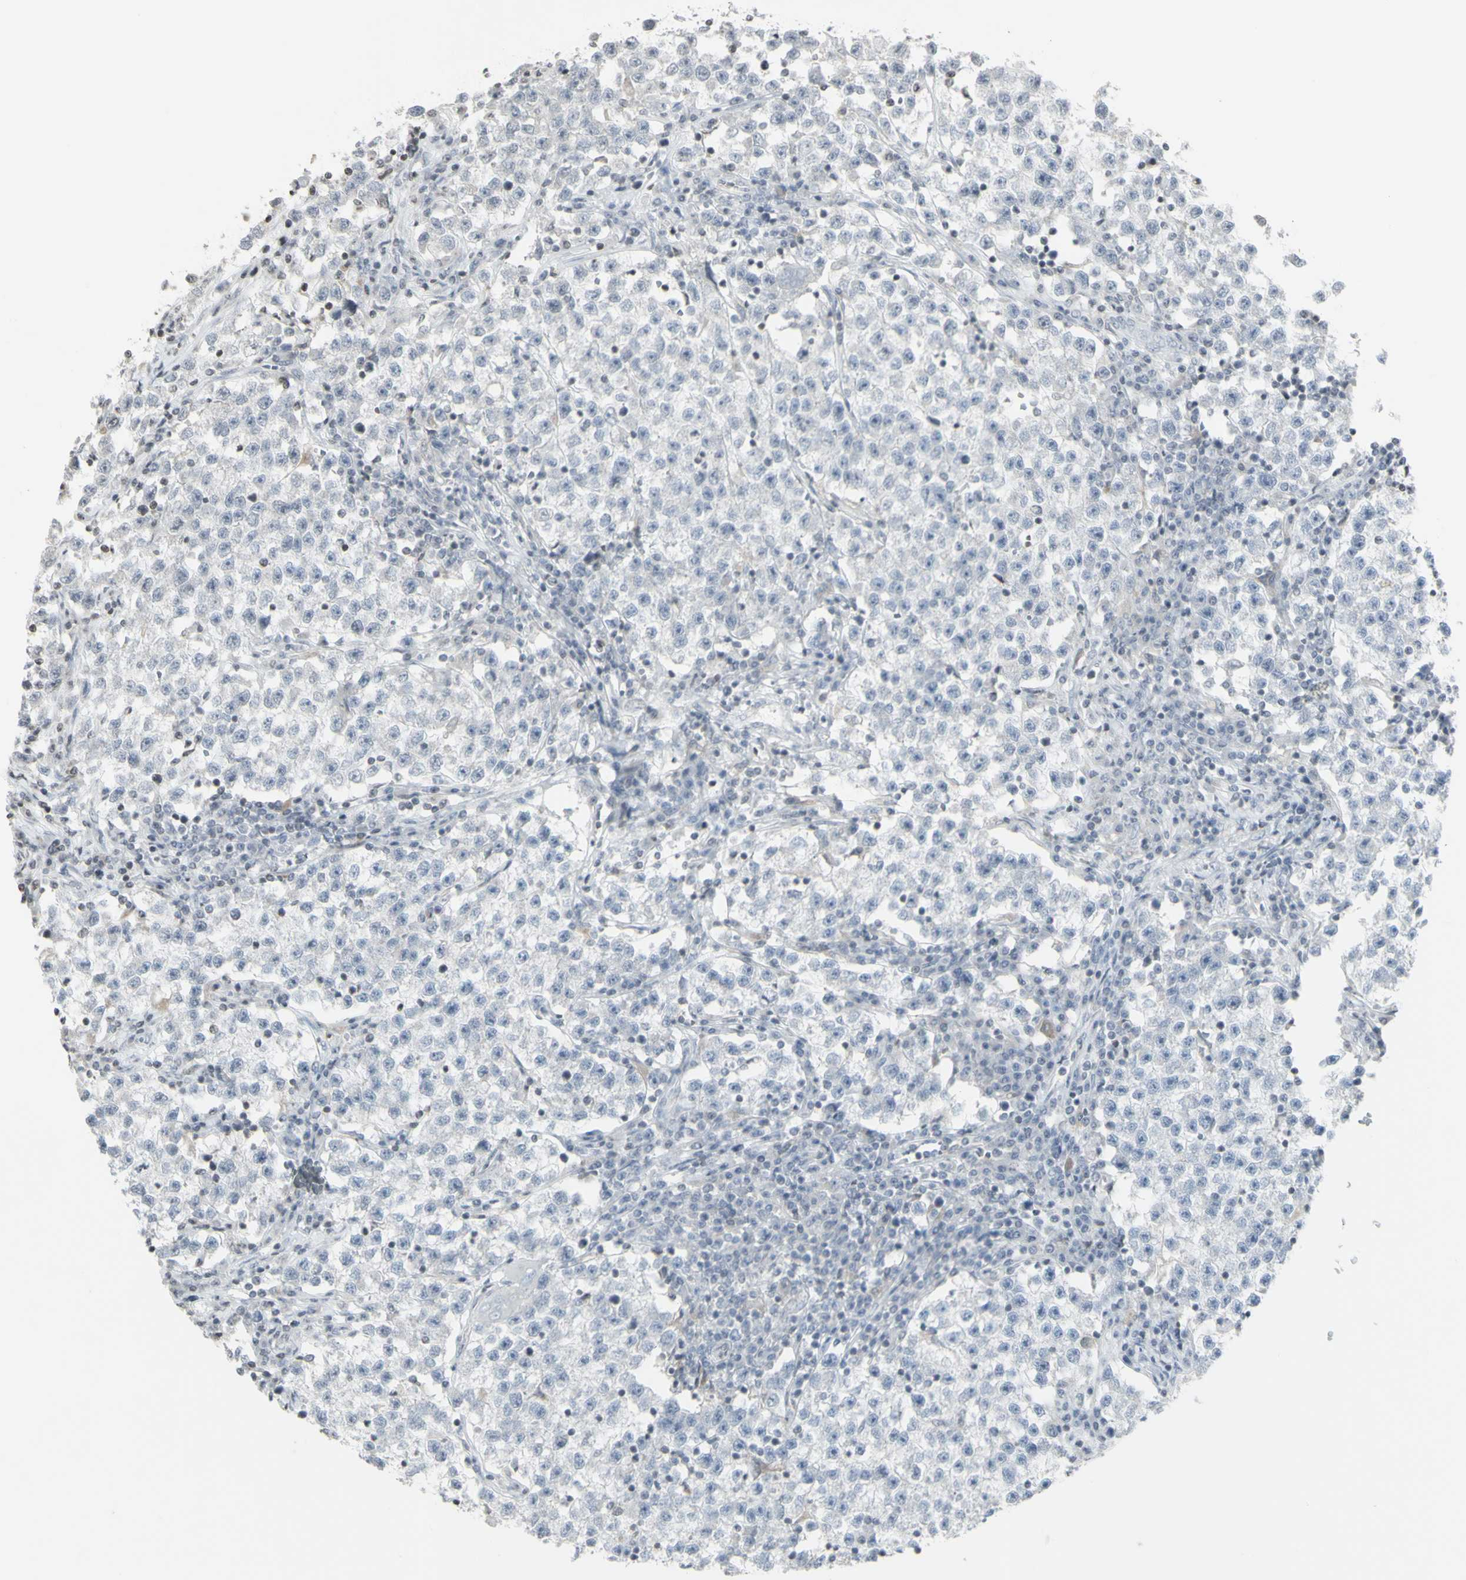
{"staining": {"intensity": "negative", "quantity": "none", "location": "none"}, "tissue": "testis cancer", "cell_type": "Tumor cells", "image_type": "cancer", "snomed": [{"axis": "morphology", "description": "Seminoma, NOS"}, {"axis": "topography", "description": "Testis"}], "caption": "Tumor cells are negative for brown protein staining in seminoma (testis). (DAB (3,3'-diaminobenzidine) IHC, high magnification).", "gene": "MUC5AC", "patient": {"sex": "male", "age": 22}}